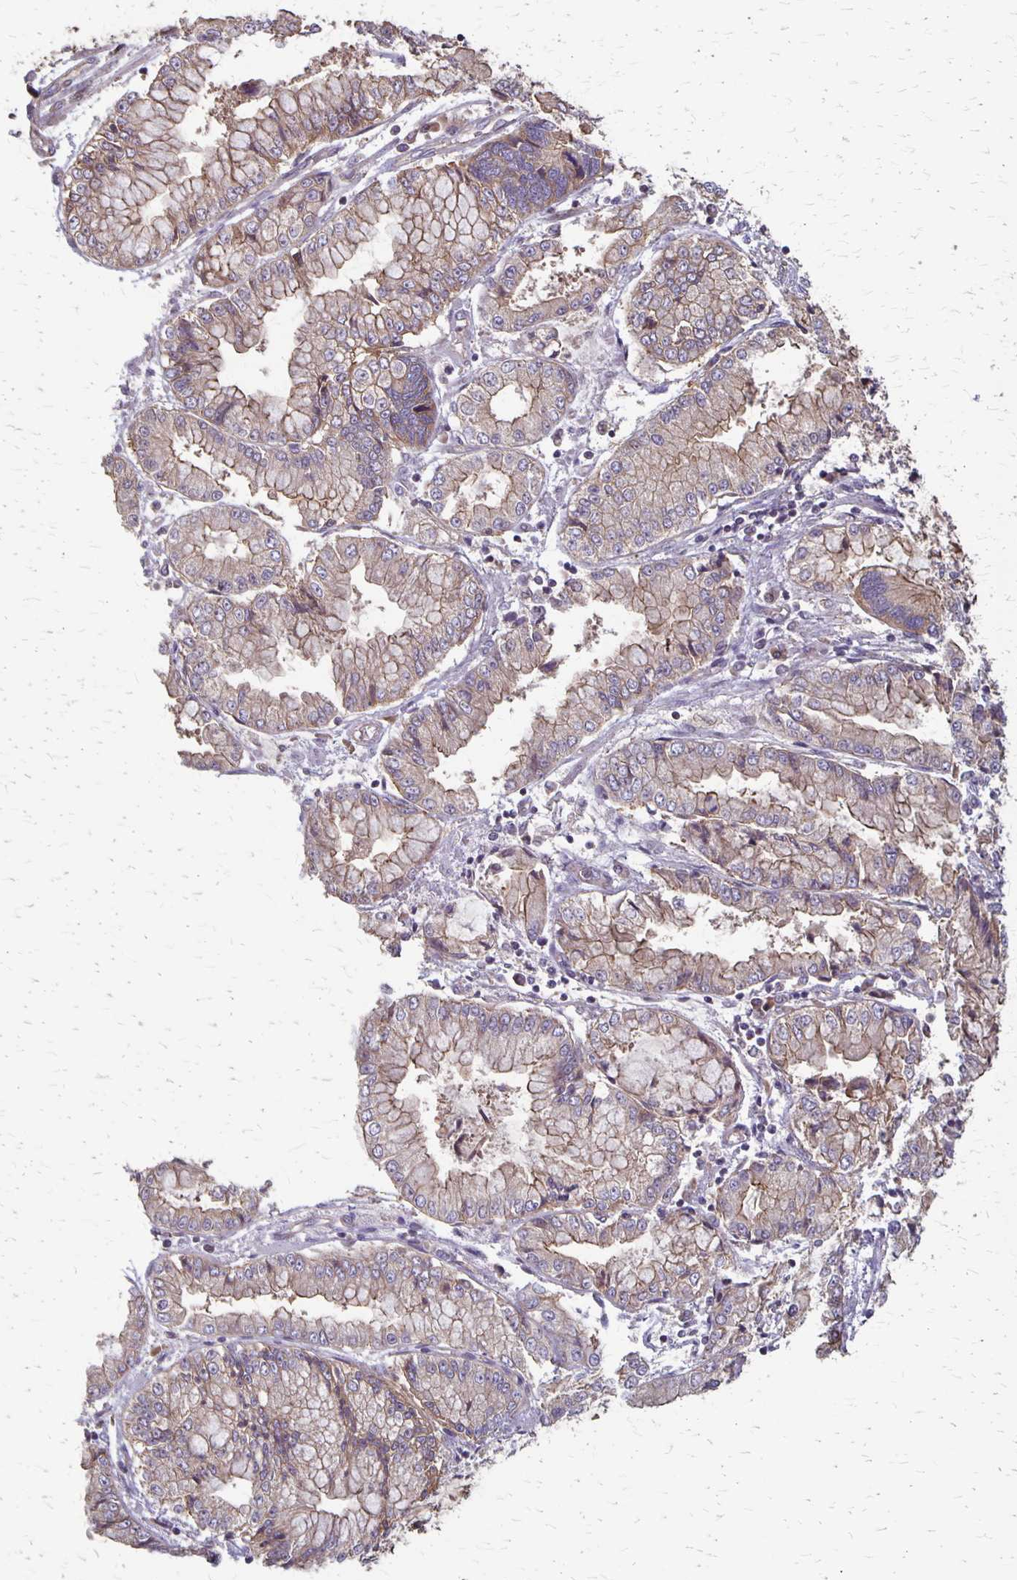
{"staining": {"intensity": "weak", "quantity": "25%-75%", "location": "cytoplasmic/membranous"}, "tissue": "stomach cancer", "cell_type": "Tumor cells", "image_type": "cancer", "snomed": [{"axis": "morphology", "description": "Adenocarcinoma, NOS"}, {"axis": "topography", "description": "Stomach, upper"}], "caption": "A brown stain highlights weak cytoplasmic/membranous positivity of a protein in human adenocarcinoma (stomach) tumor cells.", "gene": "PROM2", "patient": {"sex": "female", "age": 74}}